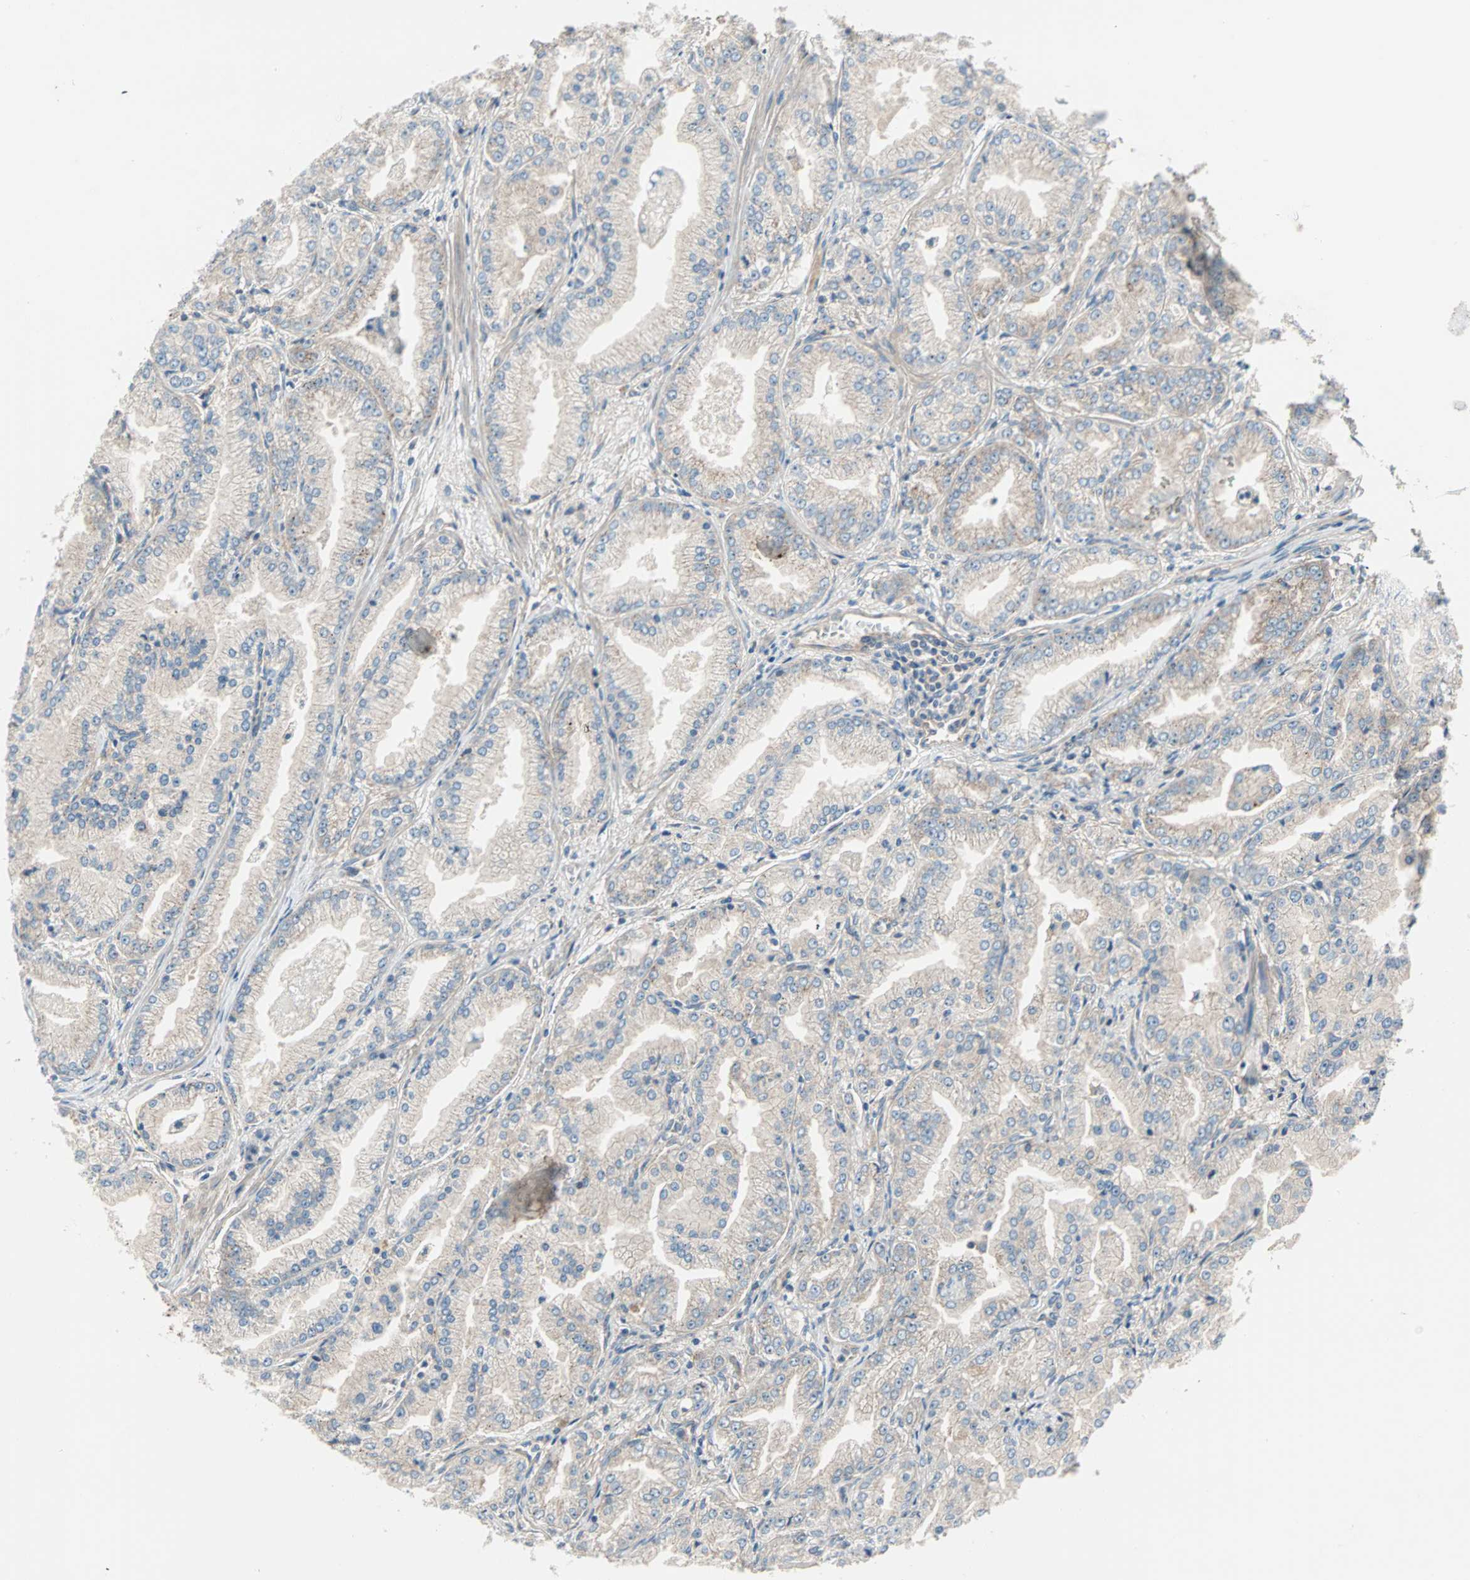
{"staining": {"intensity": "weak", "quantity": "25%-75%", "location": "cytoplasmic/membranous"}, "tissue": "prostate cancer", "cell_type": "Tumor cells", "image_type": "cancer", "snomed": [{"axis": "morphology", "description": "Adenocarcinoma, High grade"}, {"axis": "topography", "description": "Prostate"}], "caption": "Immunohistochemical staining of adenocarcinoma (high-grade) (prostate) displays weak cytoplasmic/membranous protein staining in about 25%-75% of tumor cells.", "gene": "PDE8A", "patient": {"sex": "male", "age": 61}}